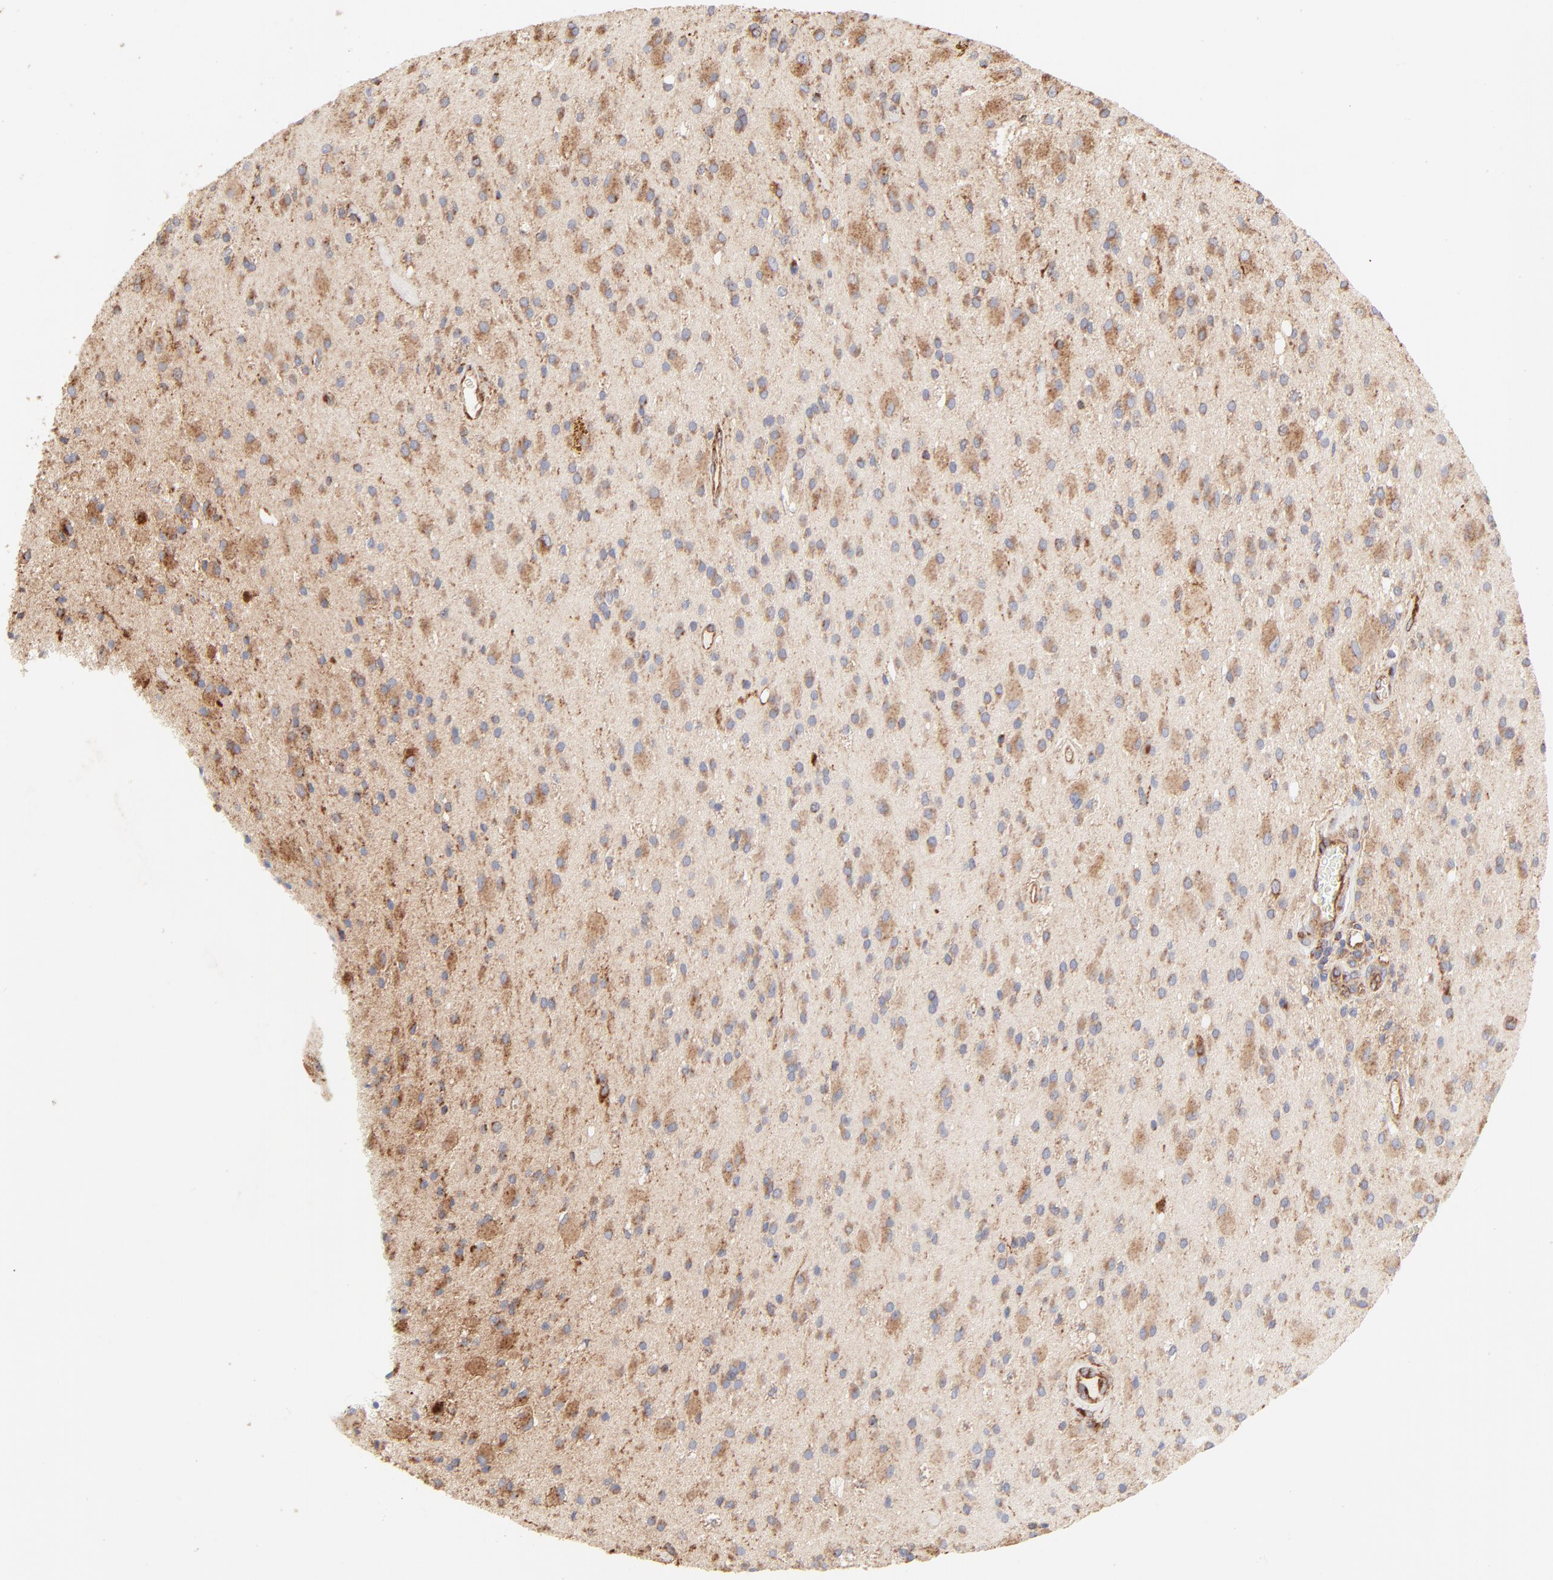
{"staining": {"intensity": "moderate", "quantity": ">75%", "location": "cytoplasmic/membranous"}, "tissue": "glioma", "cell_type": "Tumor cells", "image_type": "cancer", "snomed": [{"axis": "morphology", "description": "Glioma, malignant, Low grade"}, {"axis": "topography", "description": "Brain"}], "caption": "Tumor cells show medium levels of moderate cytoplasmic/membranous positivity in about >75% of cells in malignant glioma (low-grade).", "gene": "CLTB", "patient": {"sex": "male", "age": 58}}